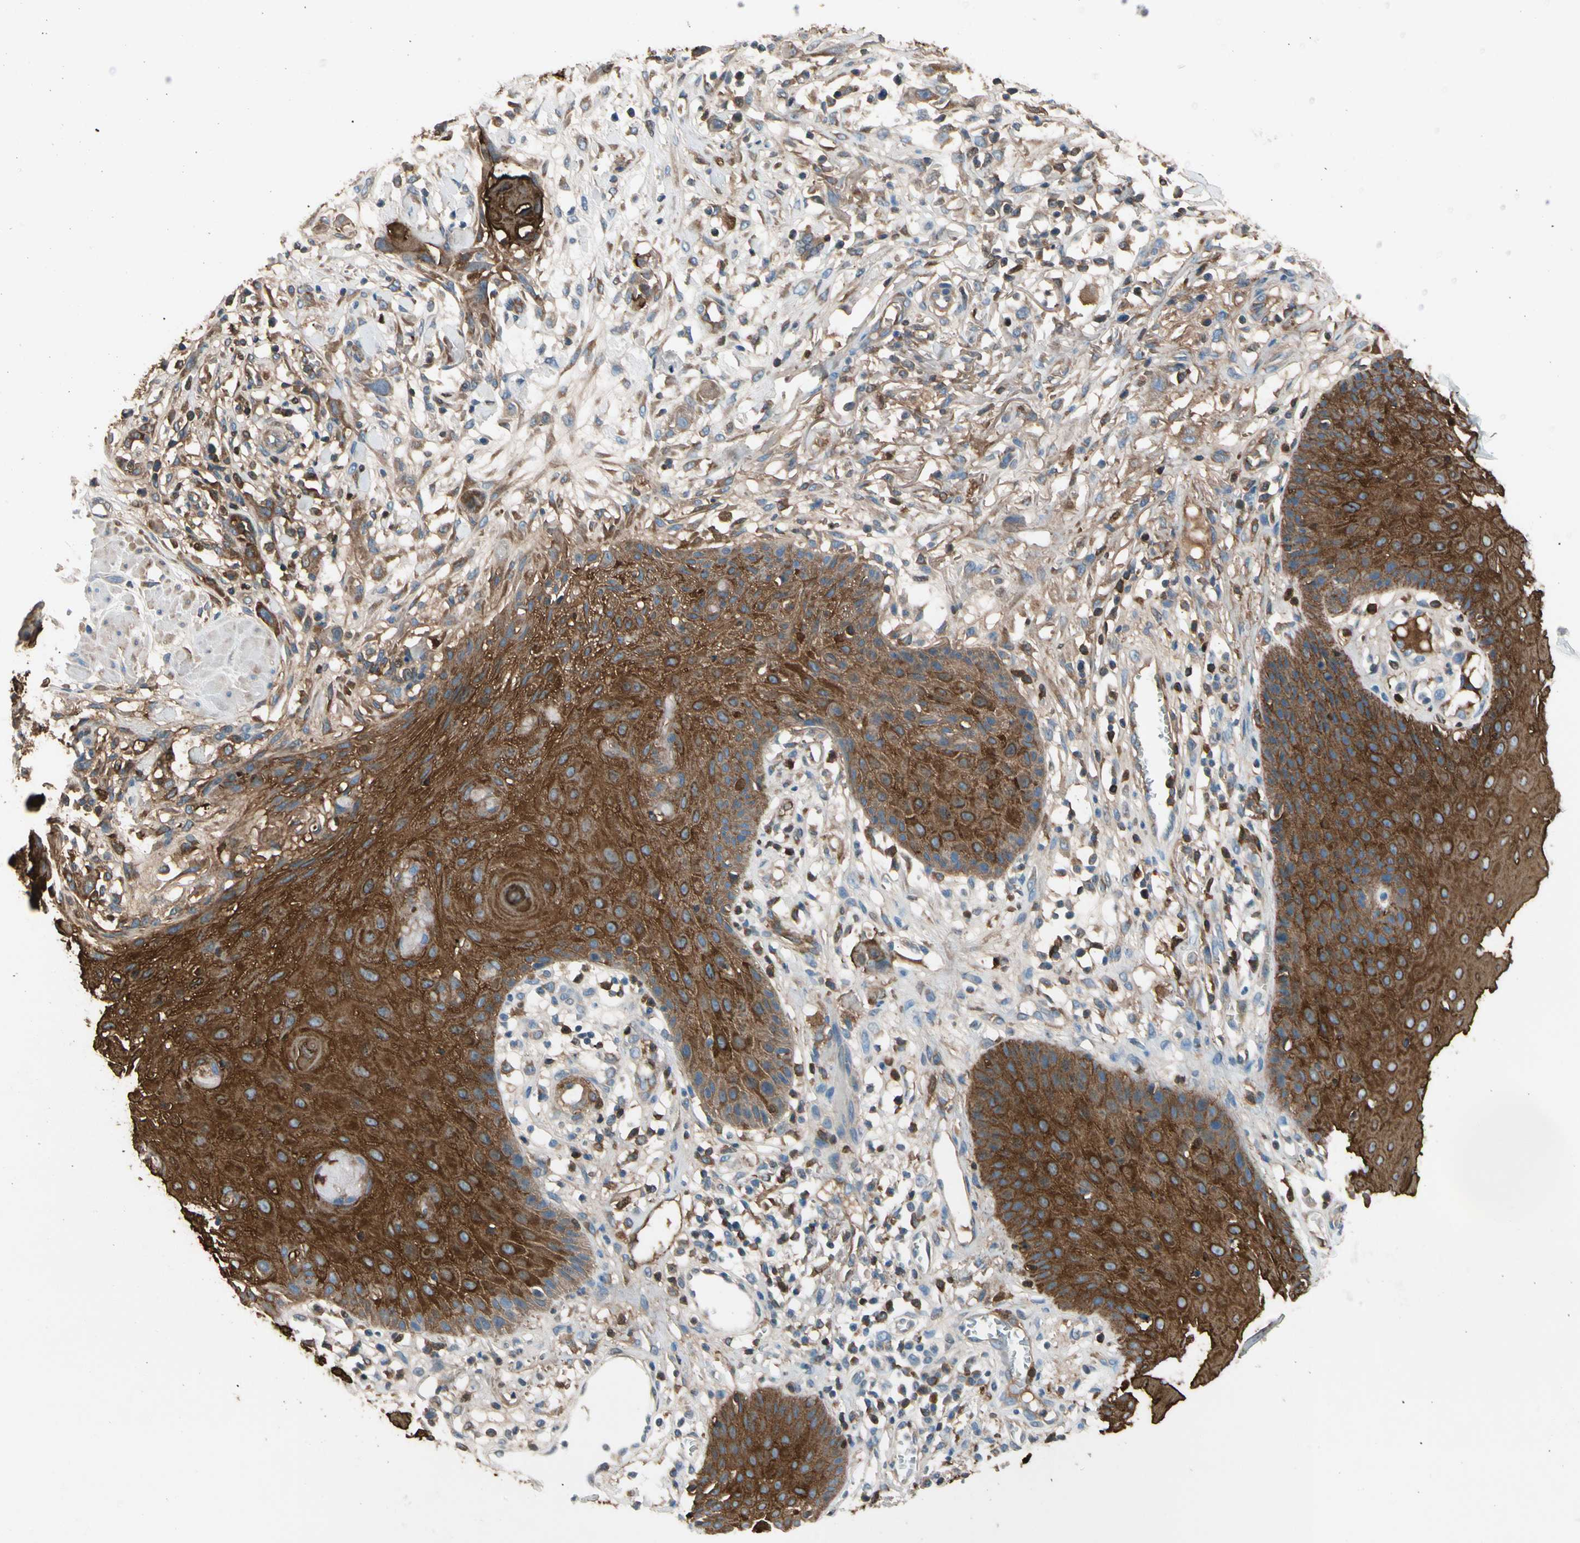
{"staining": {"intensity": "strong", "quantity": ">75%", "location": "cytoplasmic/membranous"}, "tissue": "skin cancer", "cell_type": "Tumor cells", "image_type": "cancer", "snomed": [{"axis": "morphology", "description": "Normal tissue, NOS"}, {"axis": "morphology", "description": "Squamous cell carcinoma, NOS"}, {"axis": "topography", "description": "Skin"}], "caption": "Protein staining of skin squamous cell carcinoma tissue displays strong cytoplasmic/membranous staining in approximately >75% of tumor cells.", "gene": "STK40", "patient": {"sex": "female", "age": 59}}